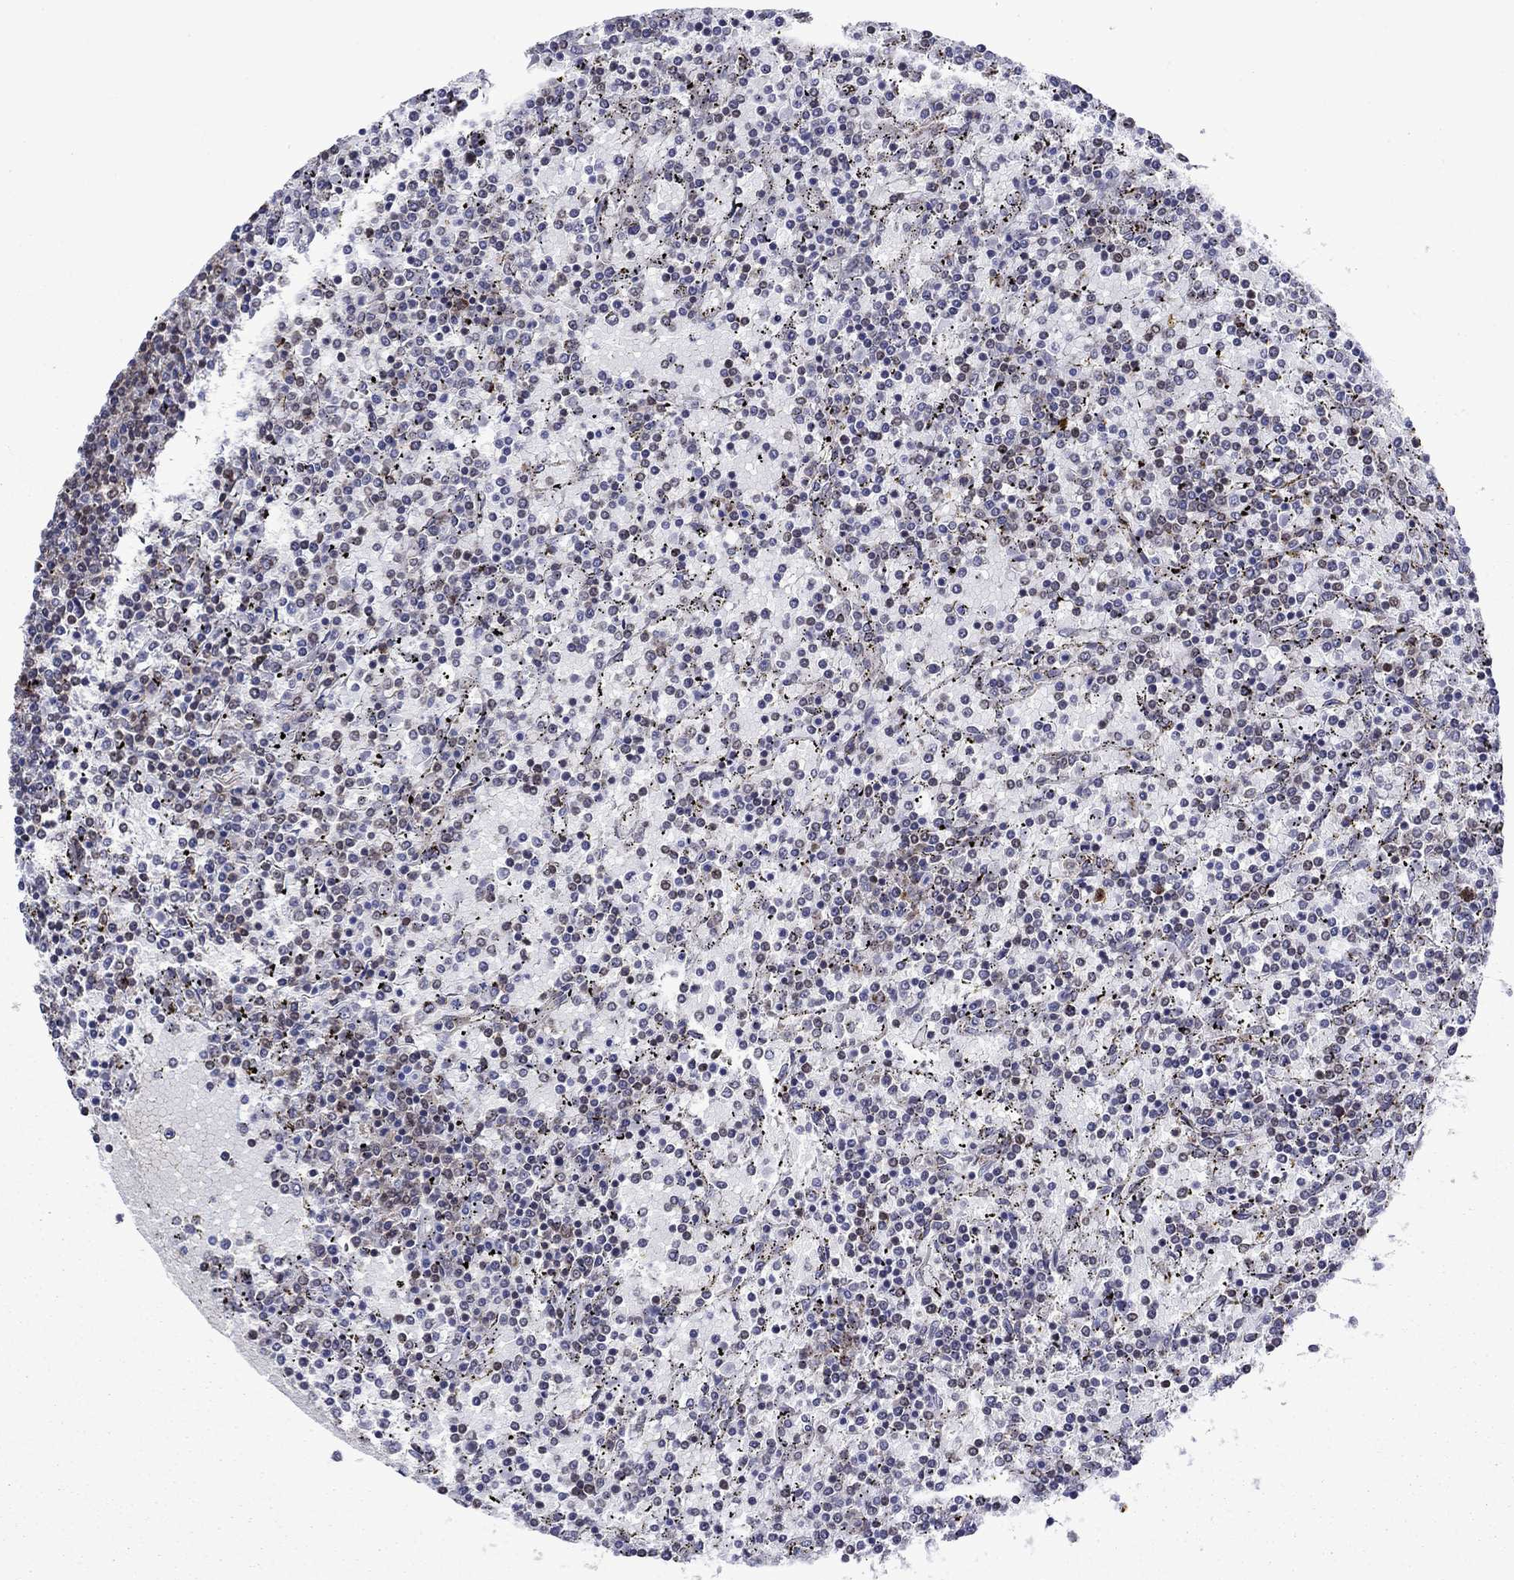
{"staining": {"intensity": "negative", "quantity": "none", "location": "none"}, "tissue": "lymphoma", "cell_type": "Tumor cells", "image_type": "cancer", "snomed": [{"axis": "morphology", "description": "Malignant lymphoma, non-Hodgkin's type, Low grade"}, {"axis": "topography", "description": "Spleen"}], "caption": "Human lymphoma stained for a protein using immunohistochemistry shows no positivity in tumor cells.", "gene": "SURF2", "patient": {"sex": "female", "age": 77}}